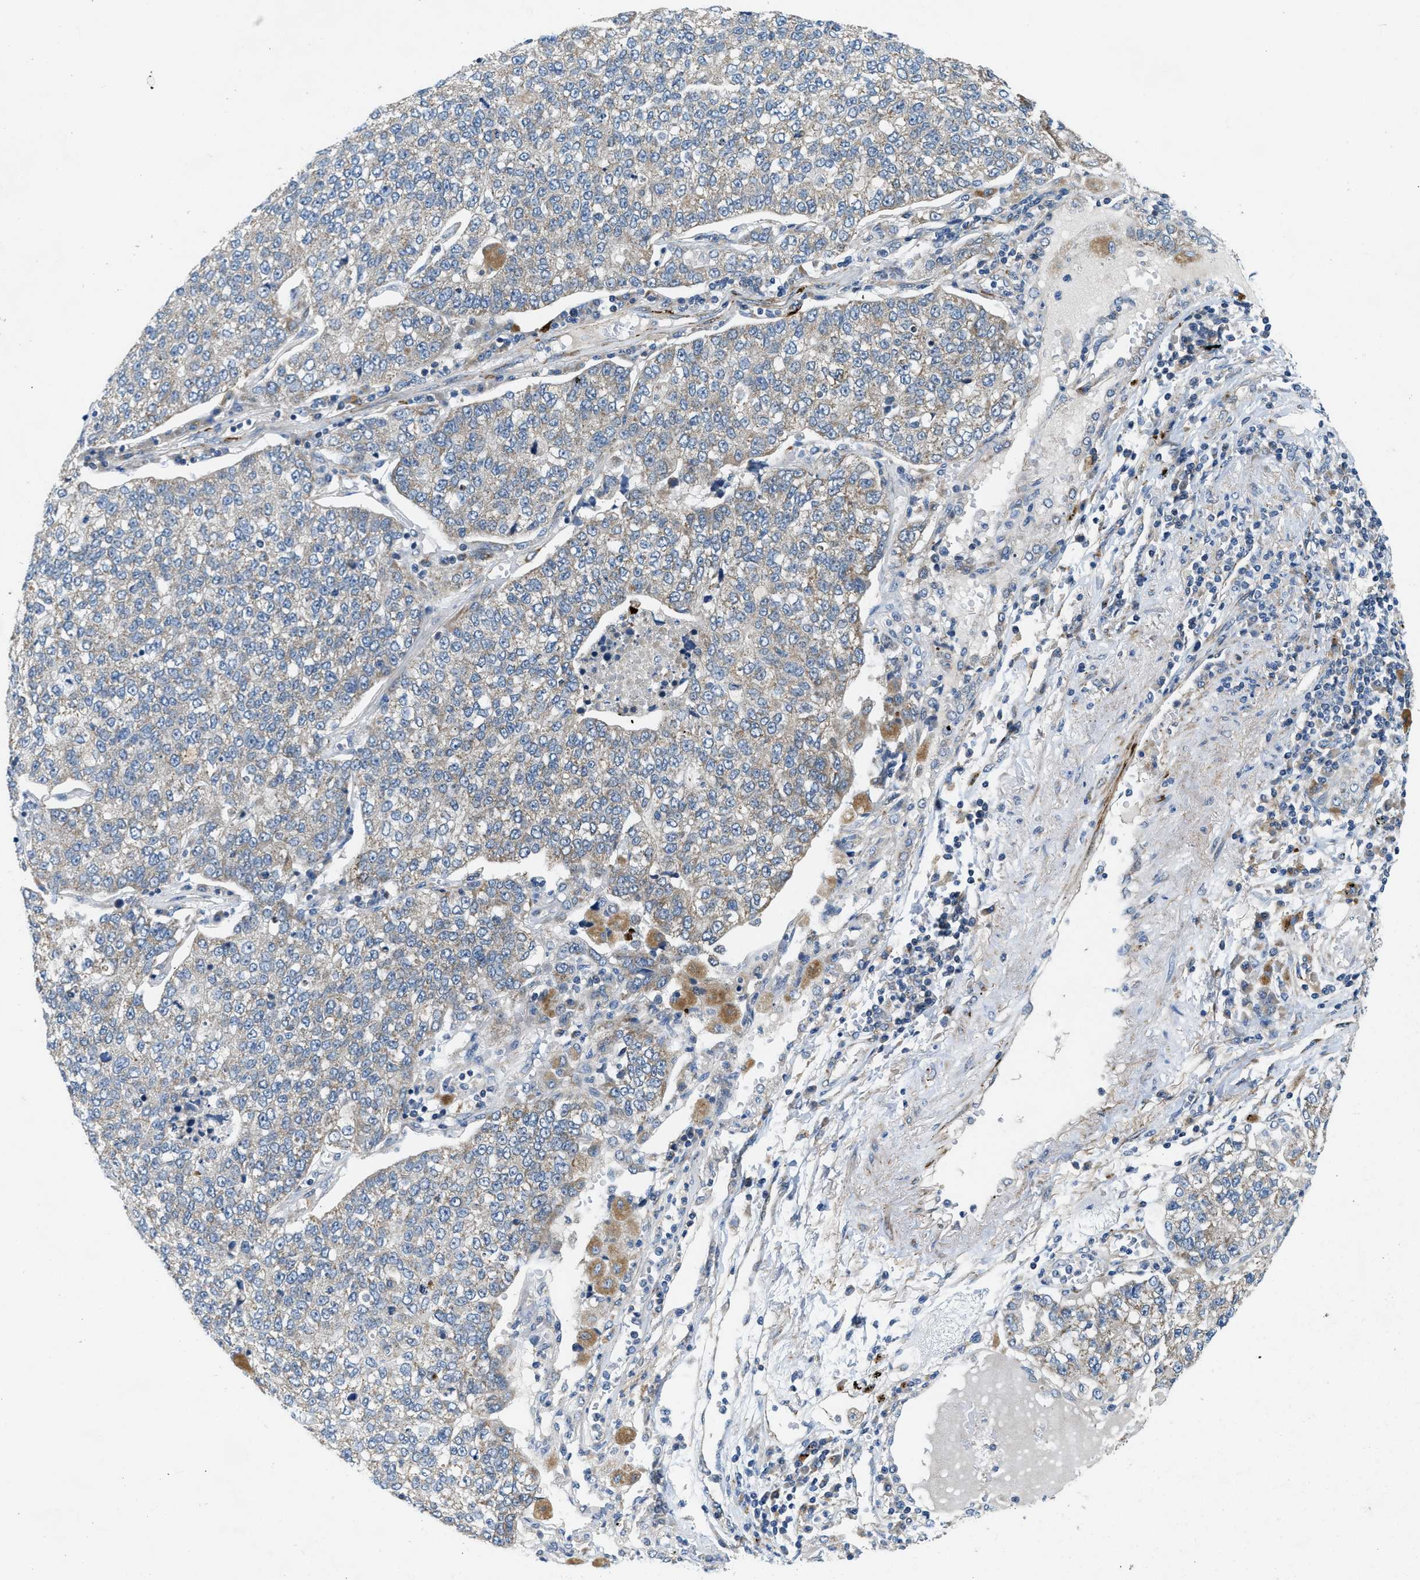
{"staining": {"intensity": "weak", "quantity": "25%-75%", "location": "cytoplasmic/membranous"}, "tissue": "lung cancer", "cell_type": "Tumor cells", "image_type": "cancer", "snomed": [{"axis": "morphology", "description": "Adenocarcinoma, NOS"}, {"axis": "topography", "description": "Lung"}], "caption": "Weak cytoplasmic/membranous positivity for a protein is seen in approximately 25%-75% of tumor cells of lung adenocarcinoma using immunohistochemistry.", "gene": "ZNF599", "patient": {"sex": "male", "age": 49}}